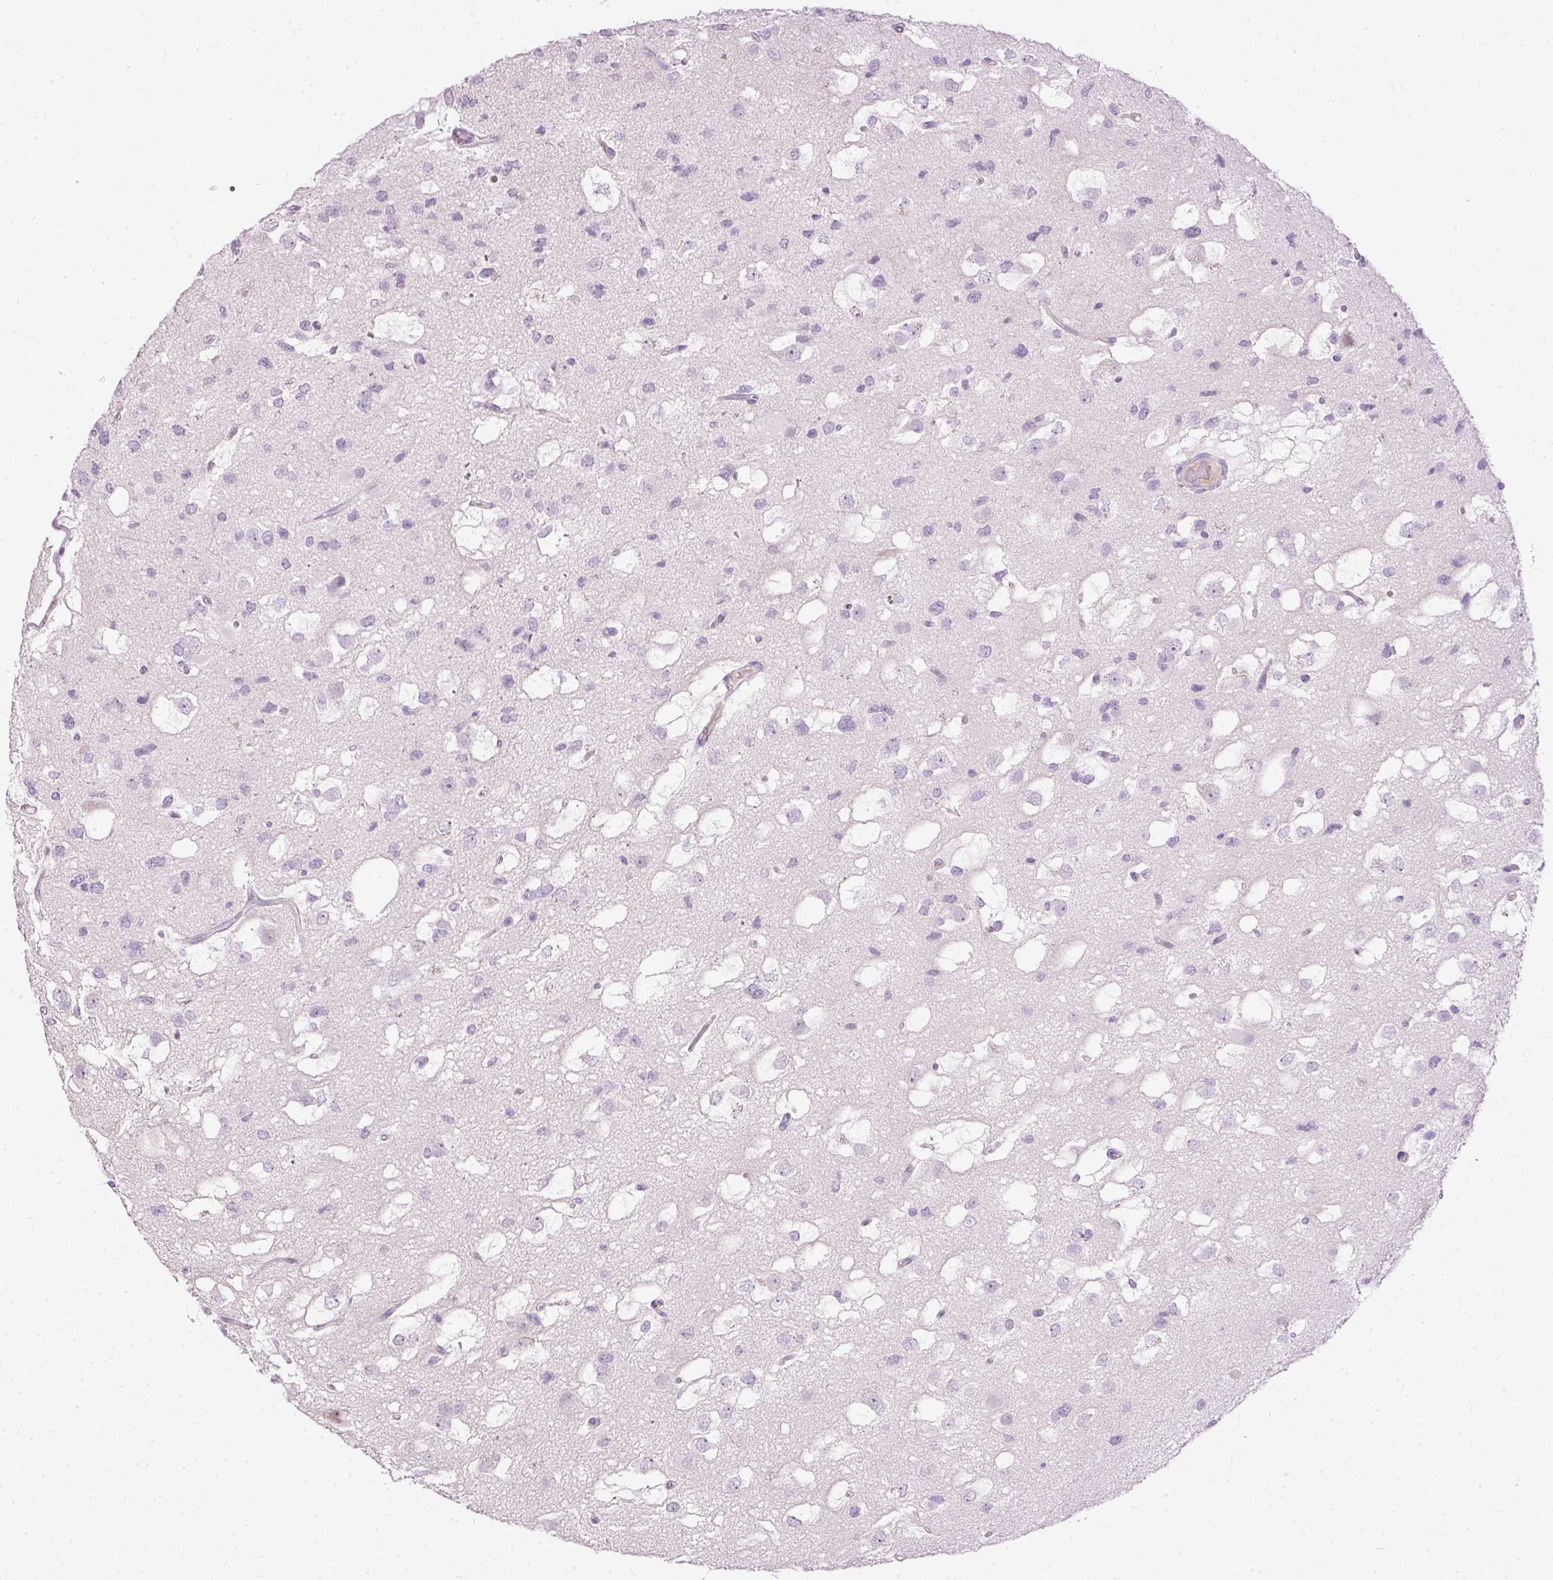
{"staining": {"intensity": "negative", "quantity": "none", "location": "none"}, "tissue": "glioma", "cell_type": "Tumor cells", "image_type": "cancer", "snomed": [{"axis": "morphology", "description": "Glioma, malignant, High grade"}, {"axis": "topography", "description": "Brain"}], "caption": "A photomicrograph of human glioma is negative for staining in tumor cells.", "gene": "PDE6B", "patient": {"sex": "male", "age": 53}}